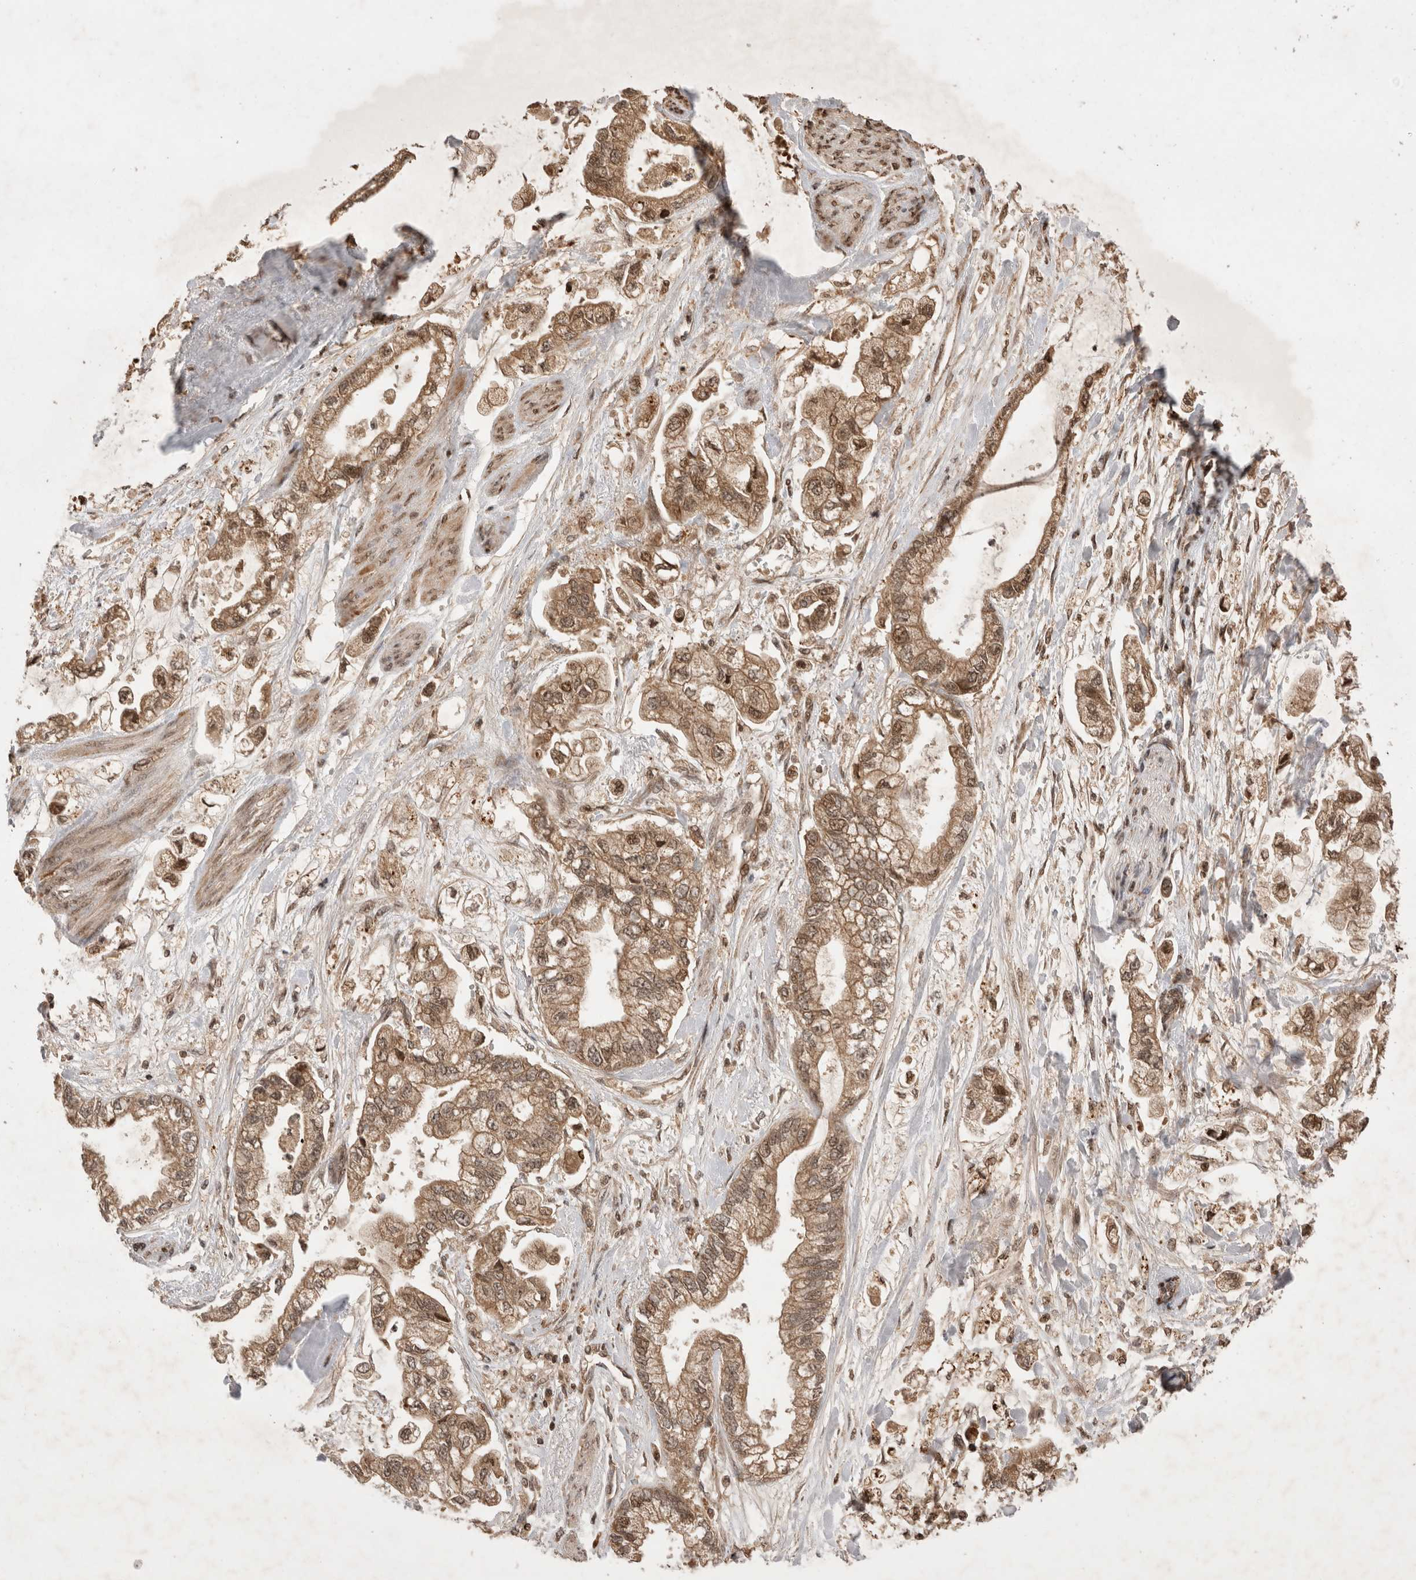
{"staining": {"intensity": "moderate", "quantity": ">75%", "location": "cytoplasmic/membranous"}, "tissue": "stomach cancer", "cell_type": "Tumor cells", "image_type": "cancer", "snomed": [{"axis": "morphology", "description": "Normal tissue, NOS"}, {"axis": "morphology", "description": "Adenocarcinoma, NOS"}, {"axis": "topography", "description": "Stomach"}], "caption": "Immunohistochemistry (IHC) (DAB (3,3'-diaminobenzidine)) staining of adenocarcinoma (stomach) demonstrates moderate cytoplasmic/membranous protein staining in approximately >75% of tumor cells.", "gene": "FAM221A", "patient": {"sex": "male", "age": 62}}